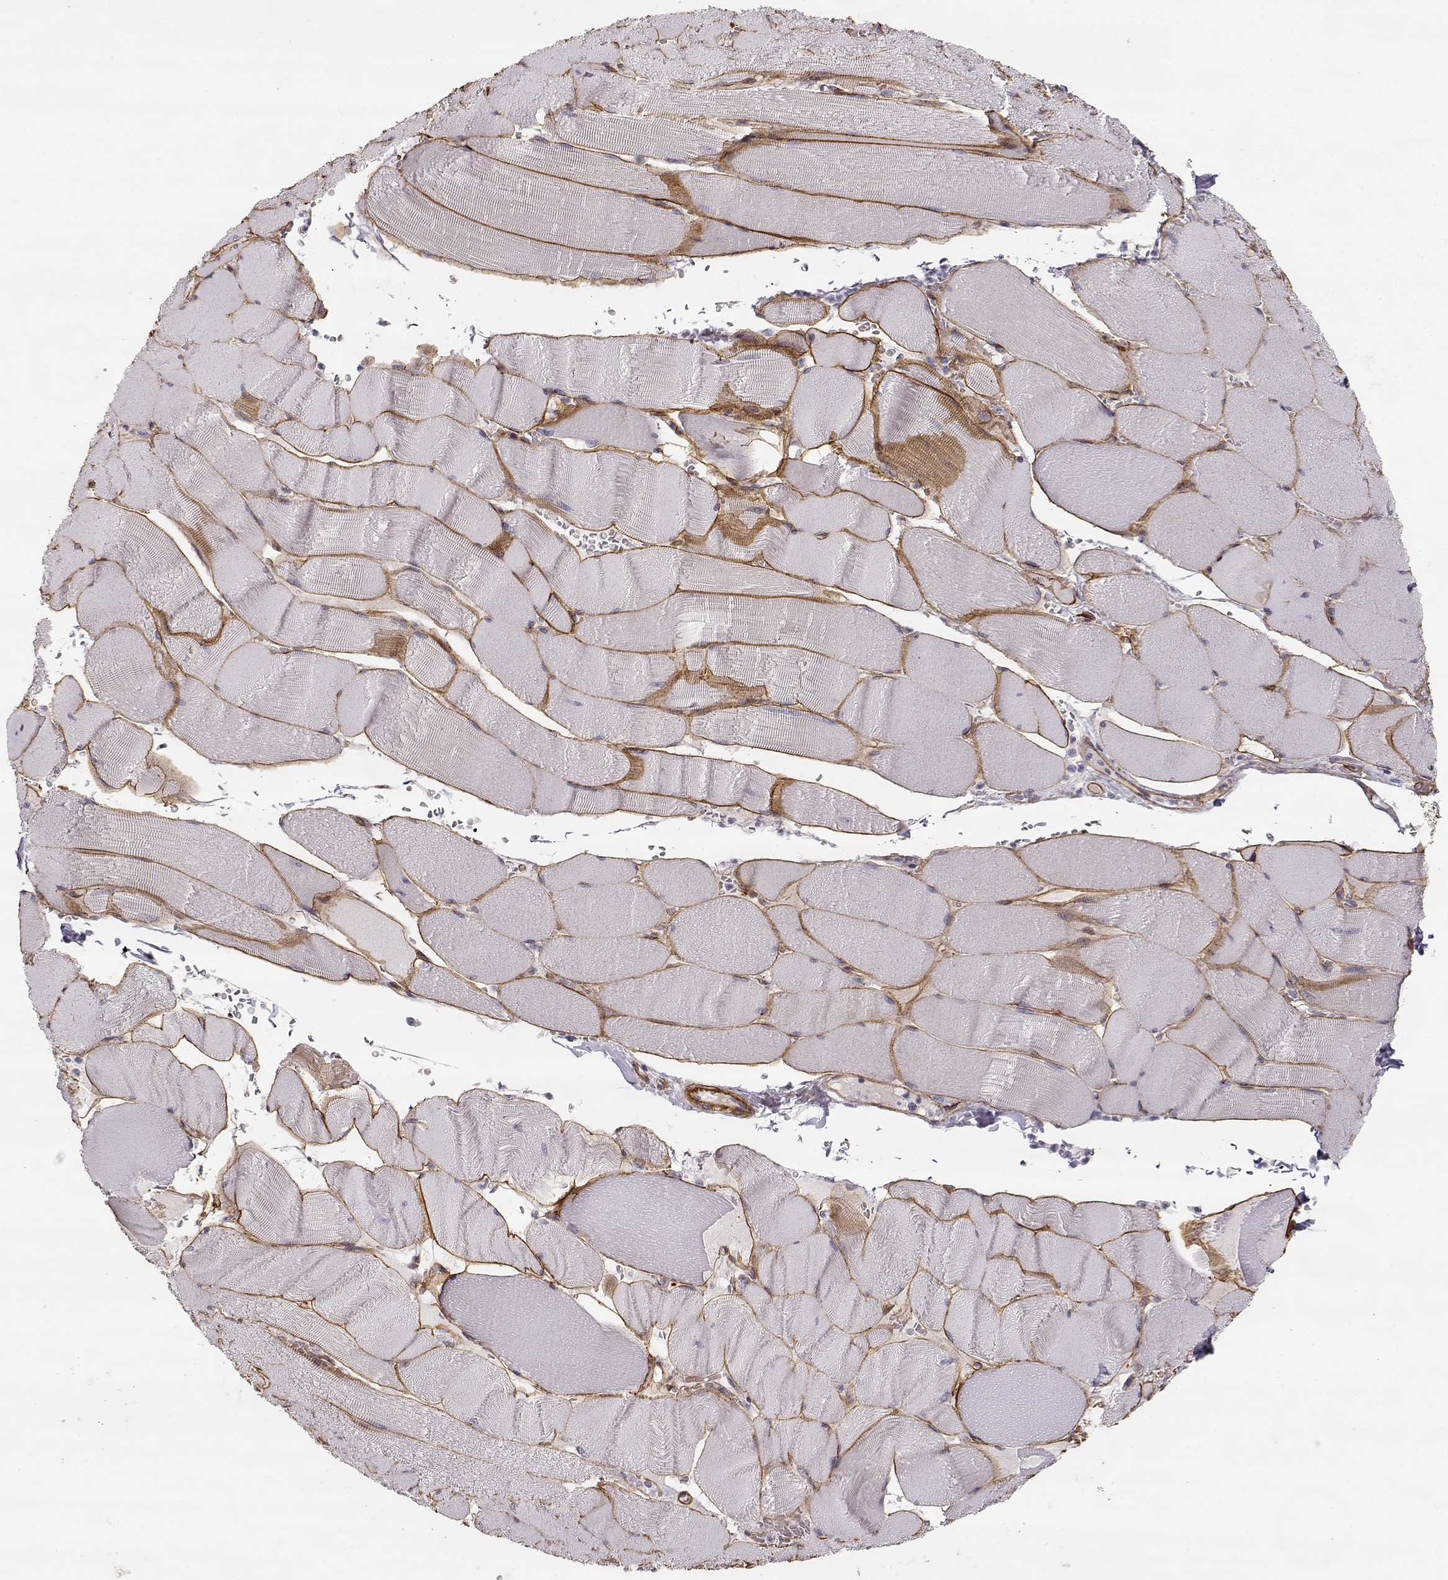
{"staining": {"intensity": "negative", "quantity": "none", "location": "none"}, "tissue": "skeletal muscle", "cell_type": "Myocytes", "image_type": "normal", "snomed": [{"axis": "morphology", "description": "Normal tissue, NOS"}, {"axis": "topography", "description": "Skeletal muscle"}], "caption": "Histopathology image shows no protein expression in myocytes of unremarkable skeletal muscle.", "gene": "LAMC1", "patient": {"sex": "male", "age": 56}}